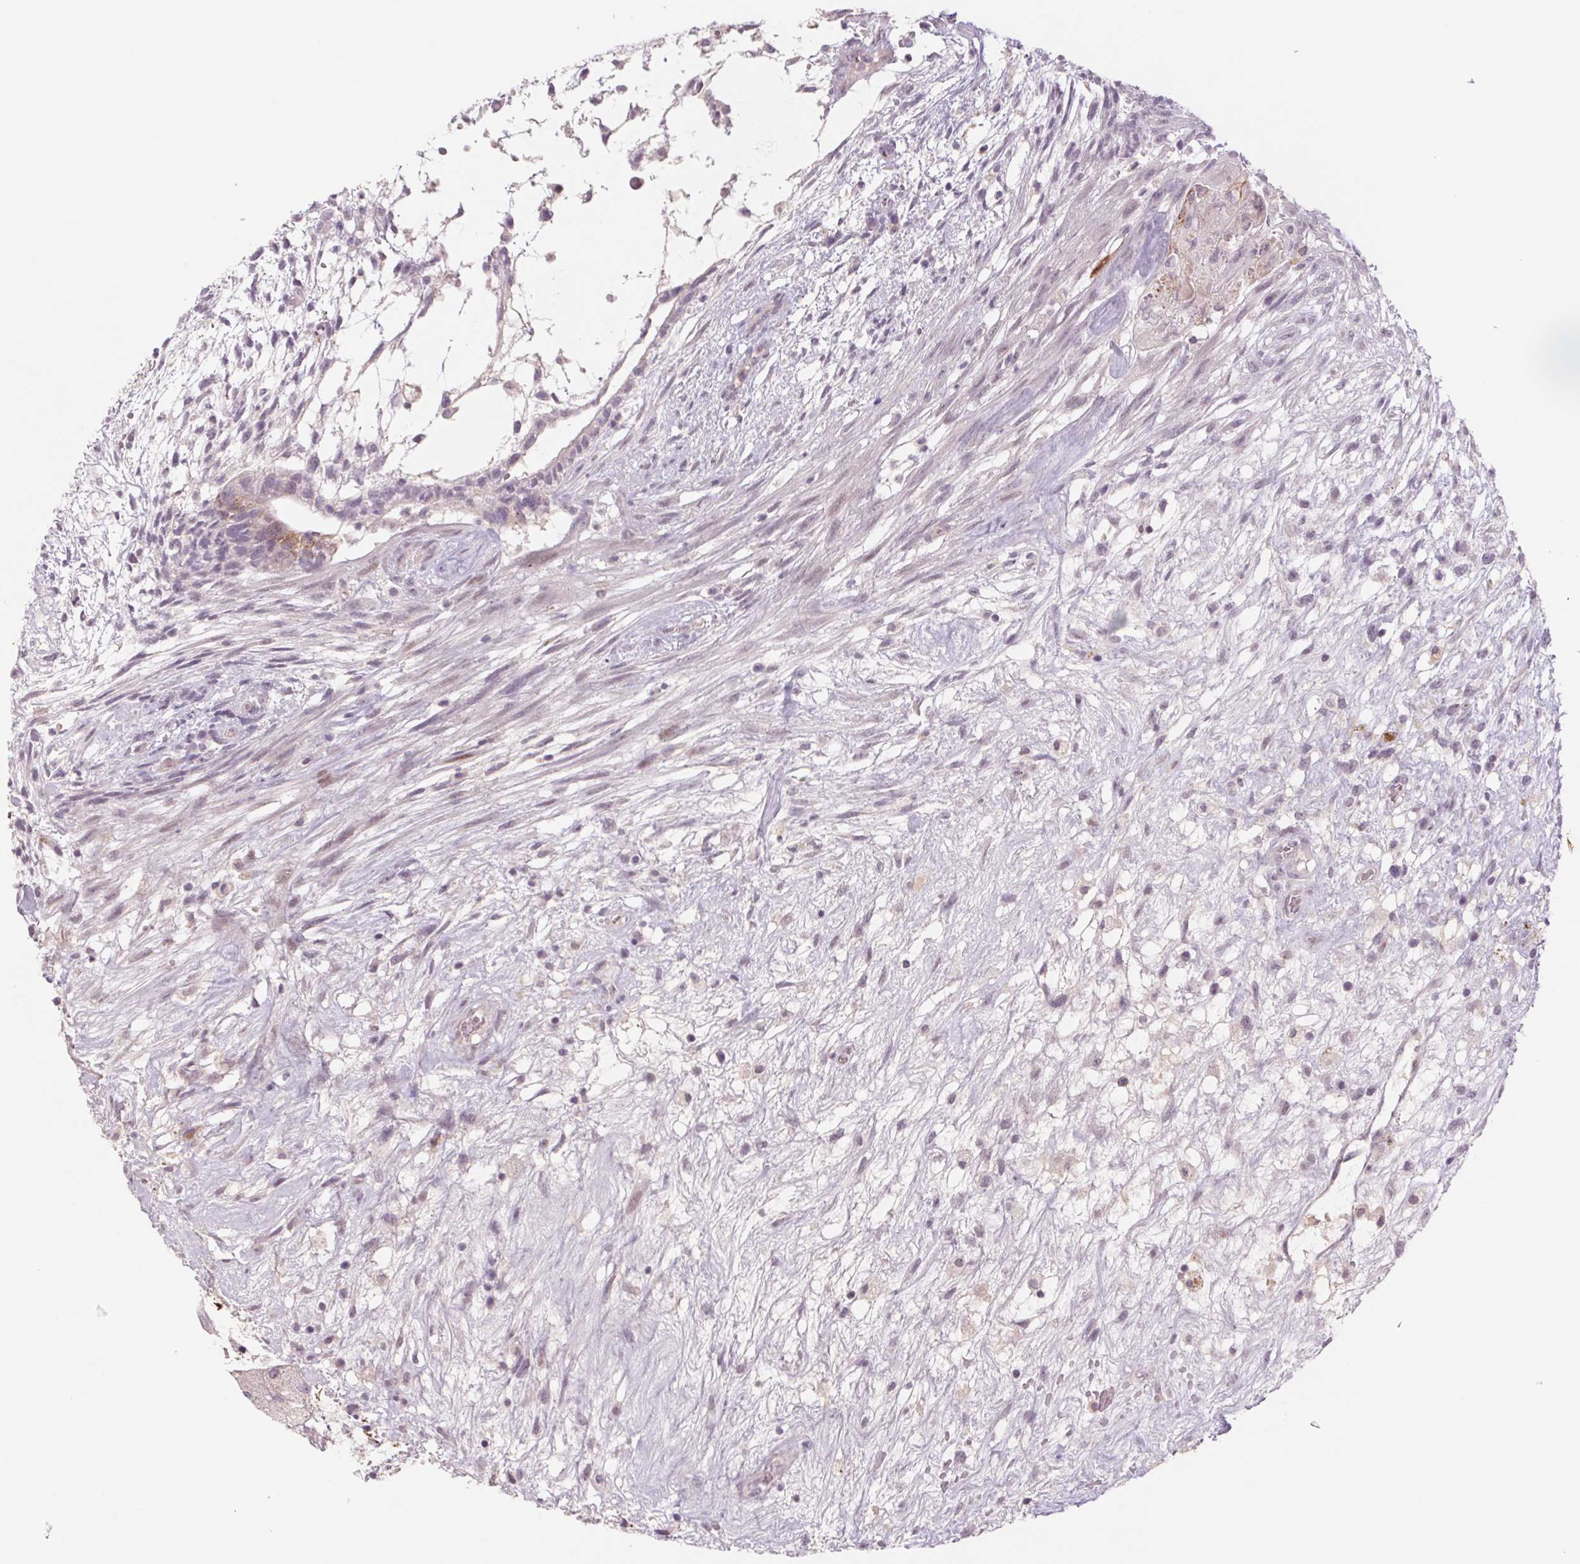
{"staining": {"intensity": "weak", "quantity": "<25%", "location": "nuclear"}, "tissue": "testis cancer", "cell_type": "Tumor cells", "image_type": "cancer", "snomed": [{"axis": "morphology", "description": "Normal tissue, NOS"}, {"axis": "morphology", "description": "Carcinoma, Embryonal, NOS"}, {"axis": "topography", "description": "Testis"}], "caption": "Immunohistochemistry (IHC) image of neoplastic tissue: human embryonal carcinoma (testis) stained with DAB reveals no significant protein staining in tumor cells.", "gene": "KRT1", "patient": {"sex": "male", "age": 32}}